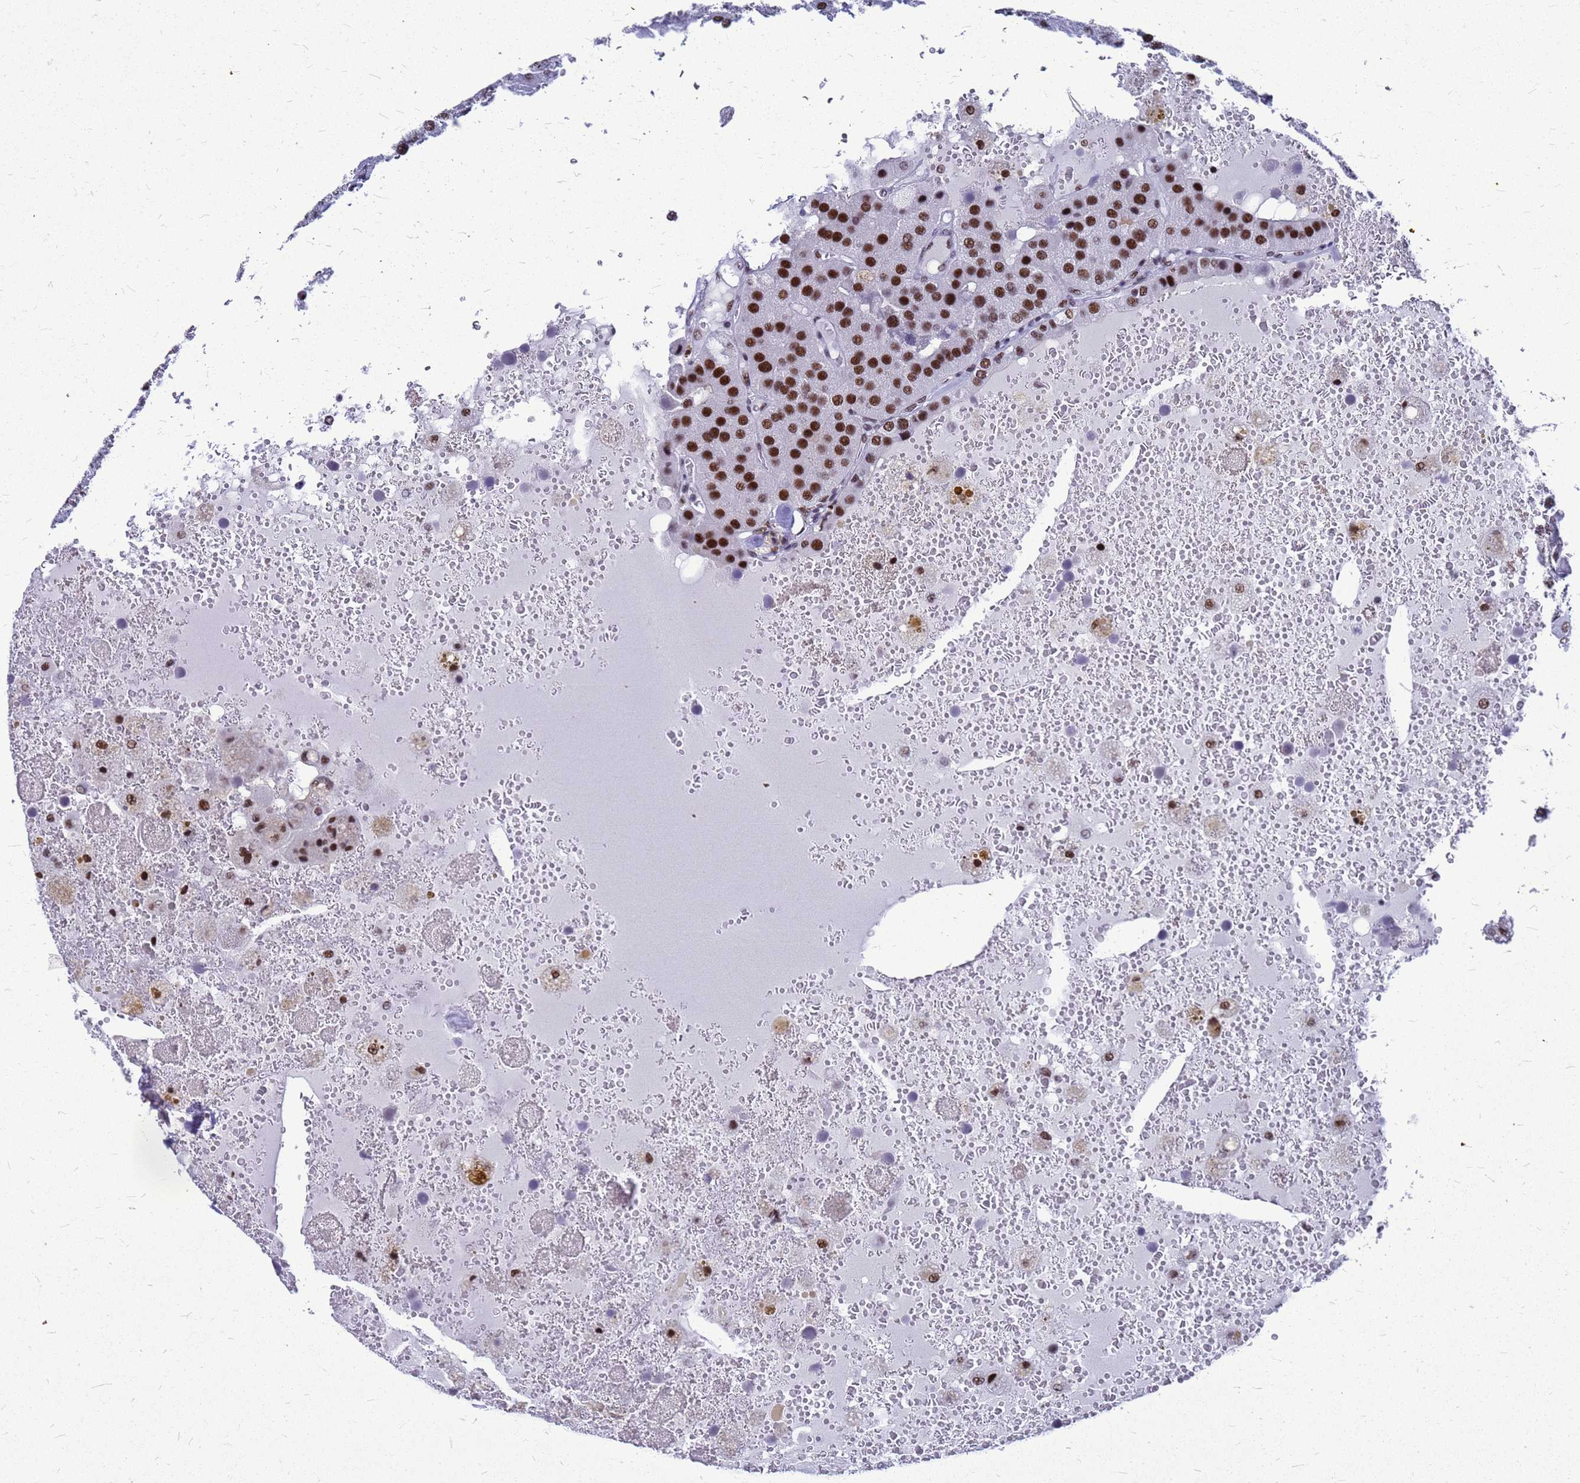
{"staining": {"intensity": "strong", "quantity": ">75%", "location": "nuclear"}, "tissue": "parathyroid gland", "cell_type": "Glandular cells", "image_type": "normal", "snomed": [{"axis": "morphology", "description": "Normal tissue, NOS"}, {"axis": "morphology", "description": "Adenoma, NOS"}, {"axis": "topography", "description": "Parathyroid gland"}], "caption": "This micrograph reveals immunohistochemistry staining of benign parathyroid gland, with high strong nuclear positivity in about >75% of glandular cells.", "gene": "SART3", "patient": {"sex": "female", "age": 86}}